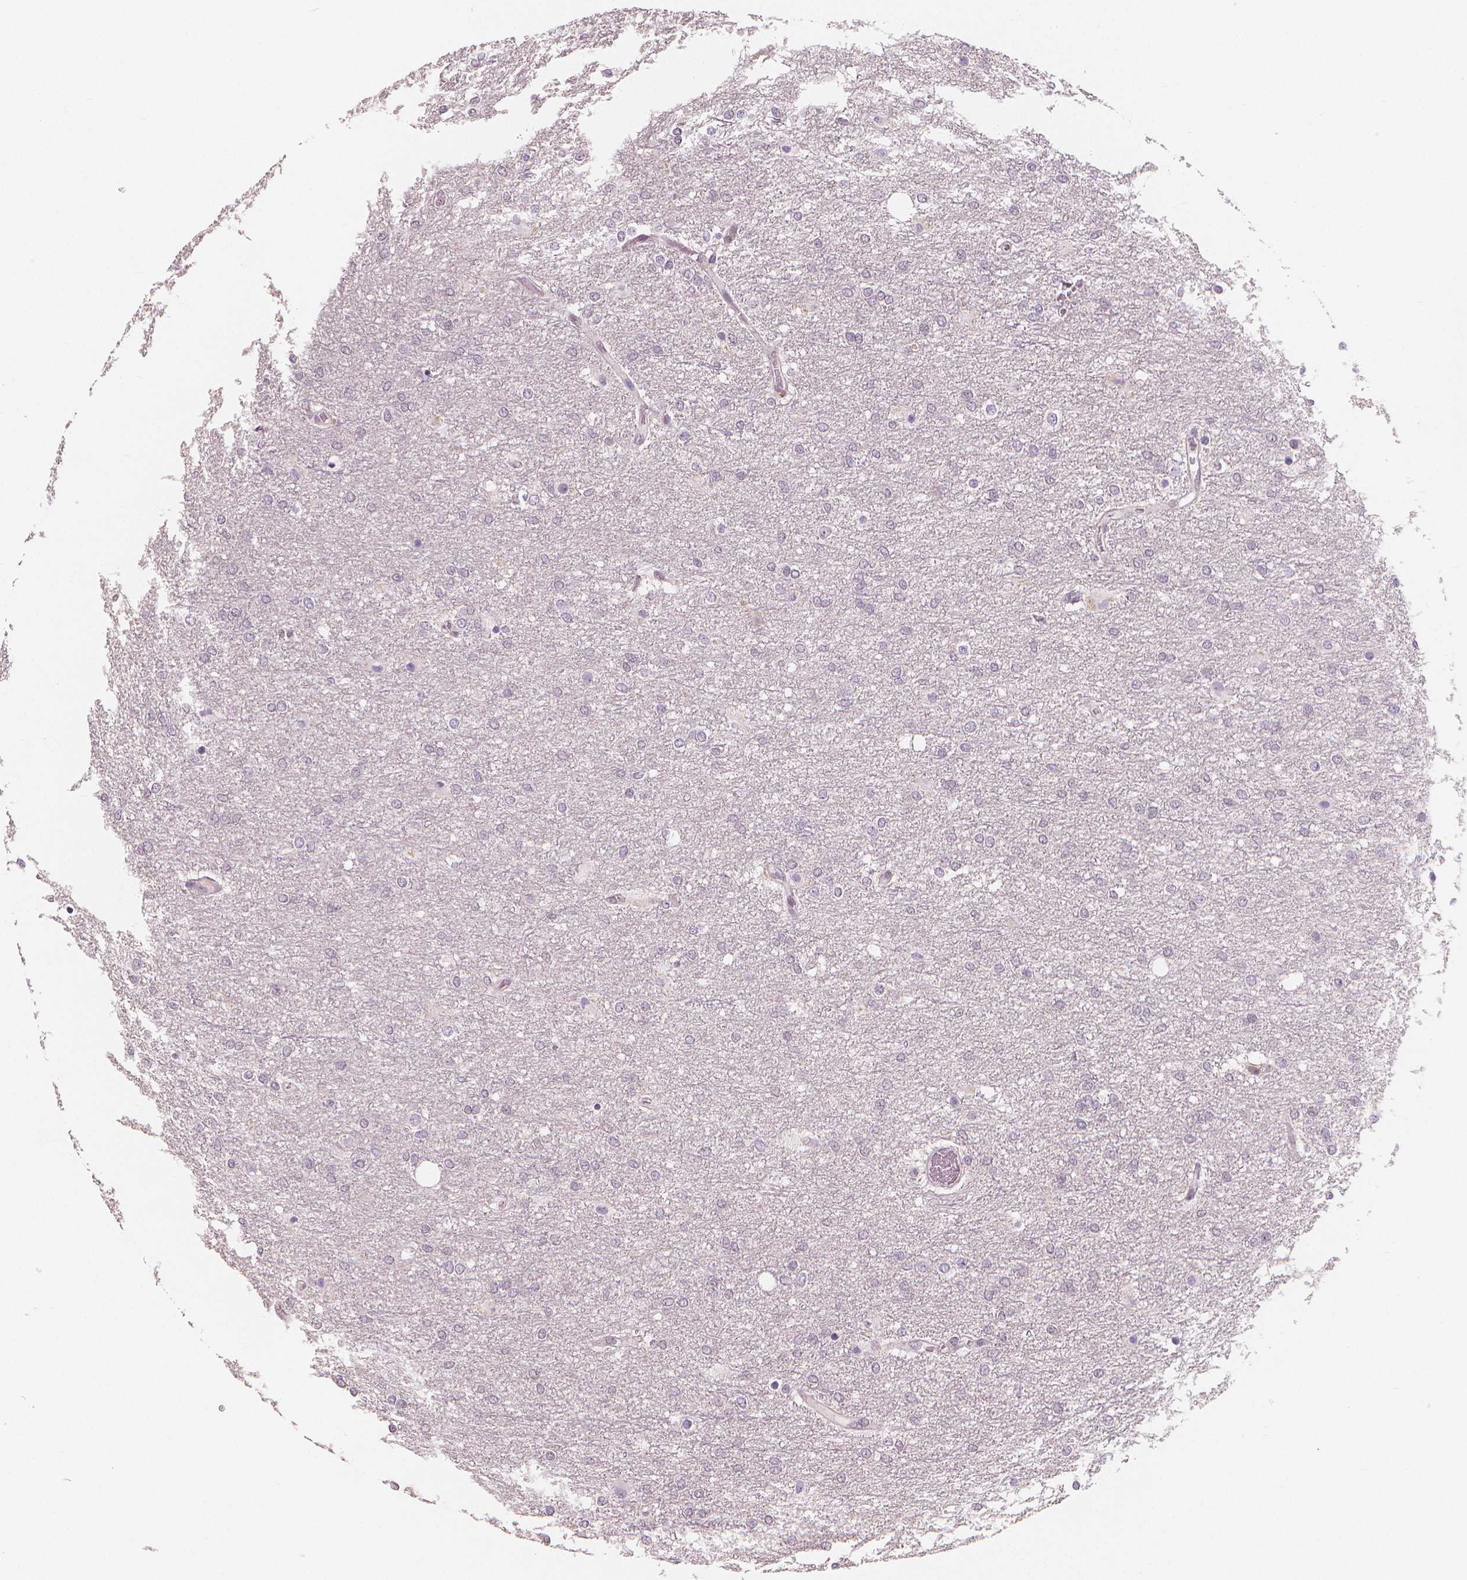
{"staining": {"intensity": "negative", "quantity": "none", "location": "none"}, "tissue": "glioma", "cell_type": "Tumor cells", "image_type": "cancer", "snomed": [{"axis": "morphology", "description": "Glioma, malignant, High grade"}, {"axis": "topography", "description": "Brain"}], "caption": "The IHC image has no significant staining in tumor cells of high-grade glioma (malignant) tissue.", "gene": "RNASE7", "patient": {"sex": "female", "age": 61}}